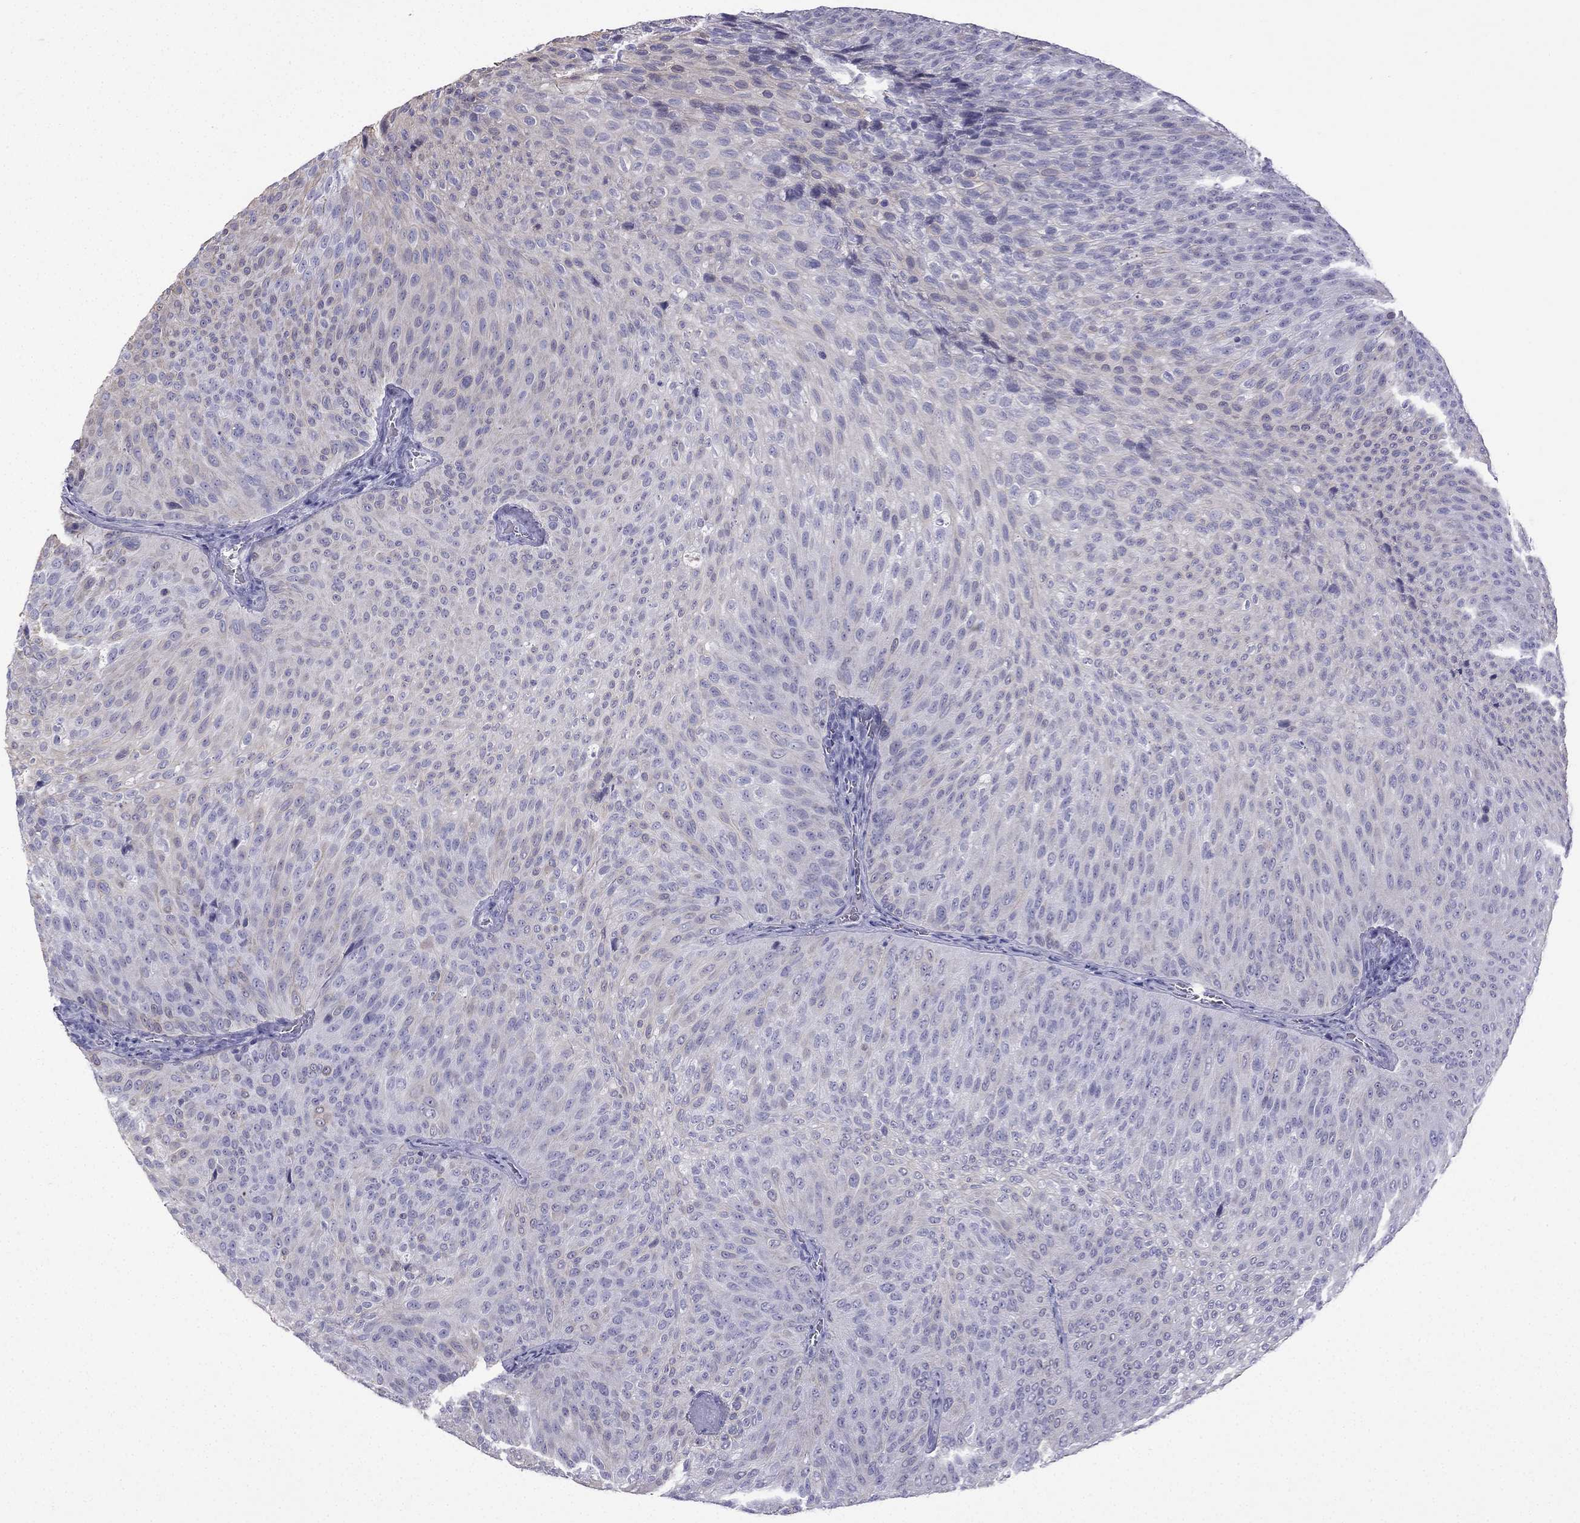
{"staining": {"intensity": "negative", "quantity": "none", "location": "none"}, "tissue": "urothelial cancer", "cell_type": "Tumor cells", "image_type": "cancer", "snomed": [{"axis": "morphology", "description": "Urothelial carcinoma, Low grade"}, {"axis": "topography", "description": "Urinary bladder"}], "caption": "High power microscopy image of an immunohistochemistry photomicrograph of urothelial carcinoma (low-grade), revealing no significant expression in tumor cells.", "gene": "GJA8", "patient": {"sex": "male", "age": 78}}